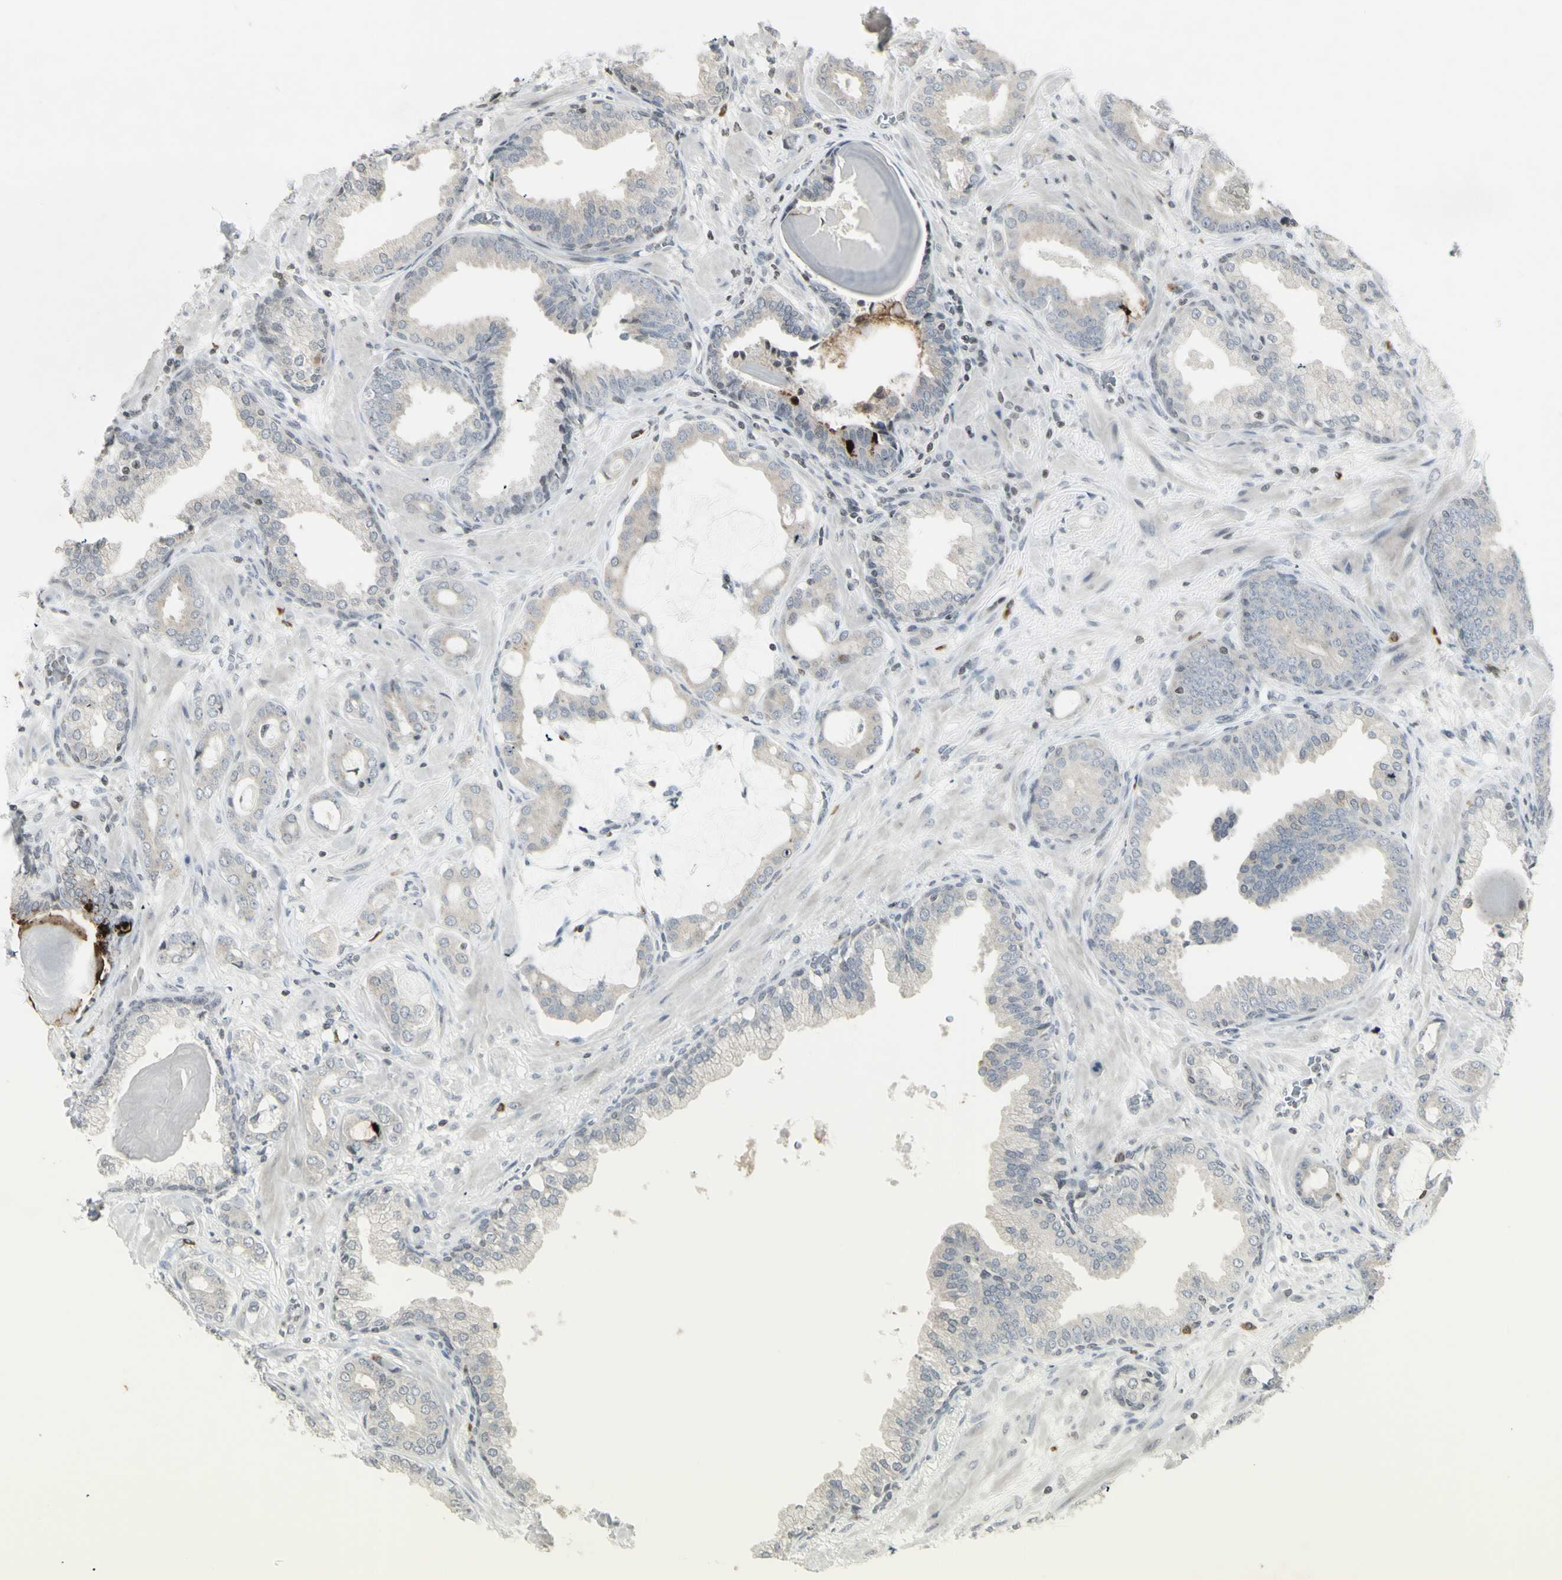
{"staining": {"intensity": "negative", "quantity": "none", "location": "none"}, "tissue": "prostate cancer", "cell_type": "Tumor cells", "image_type": "cancer", "snomed": [{"axis": "morphology", "description": "Adenocarcinoma, Low grade"}, {"axis": "topography", "description": "Prostate"}], "caption": "The histopathology image displays no significant positivity in tumor cells of low-grade adenocarcinoma (prostate).", "gene": "MUC5AC", "patient": {"sex": "male", "age": 53}}